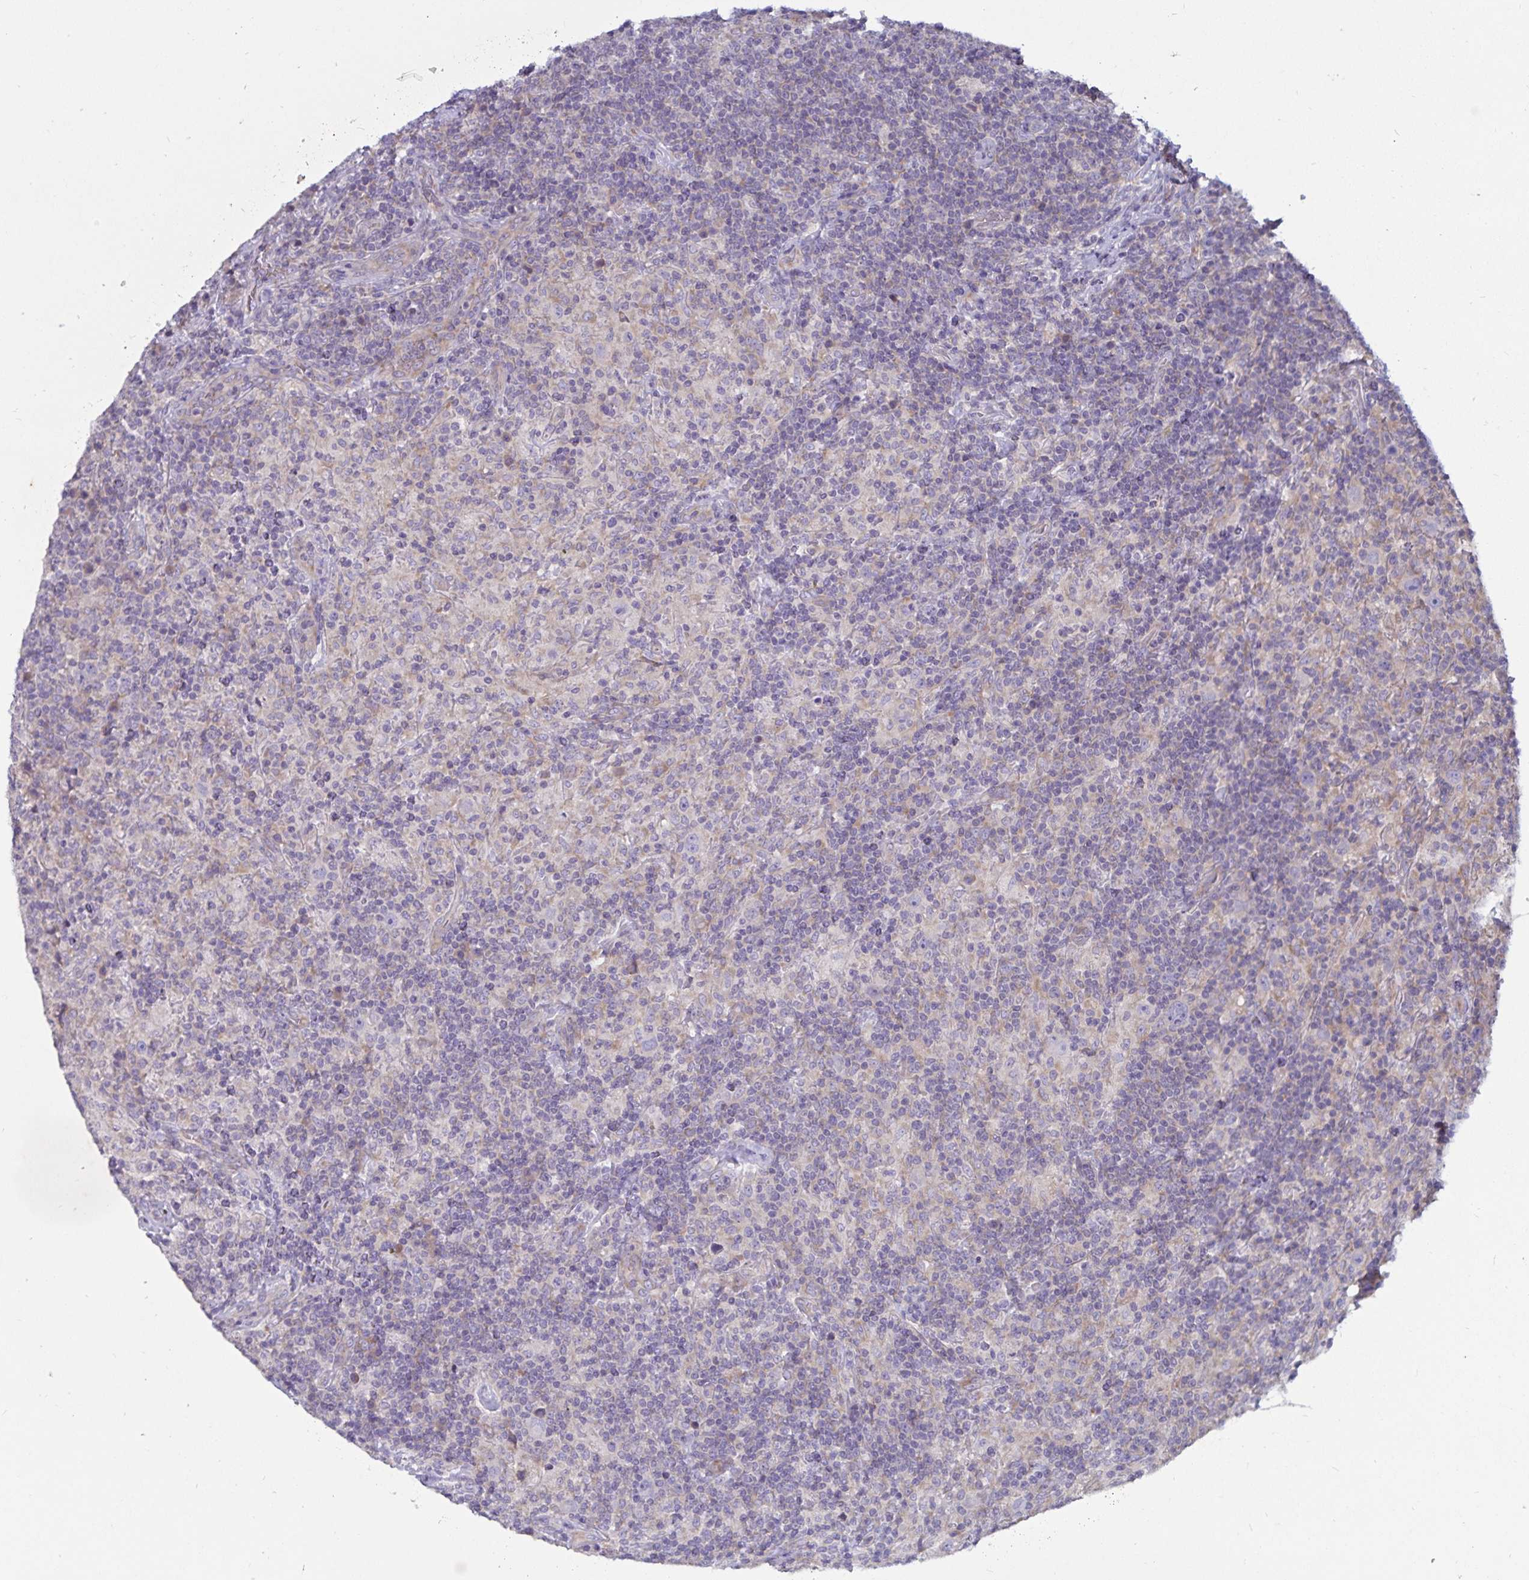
{"staining": {"intensity": "negative", "quantity": "none", "location": "none"}, "tissue": "lymphoma", "cell_type": "Tumor cells", "image_type": "cancer", "snomed": [{"axis": "morphology", "description": "Hodgkin's disease, NOS"}, {"axis": "topography", "description": "Lymph node"}], "caption": "A photomicrograph of Hodgkin's disease stained for a protein shows no brown staining in tumor cells. Nuclei are stained in blue.", "gene": "FAM120A", "patient": {"sex": "male", "age": 70}}